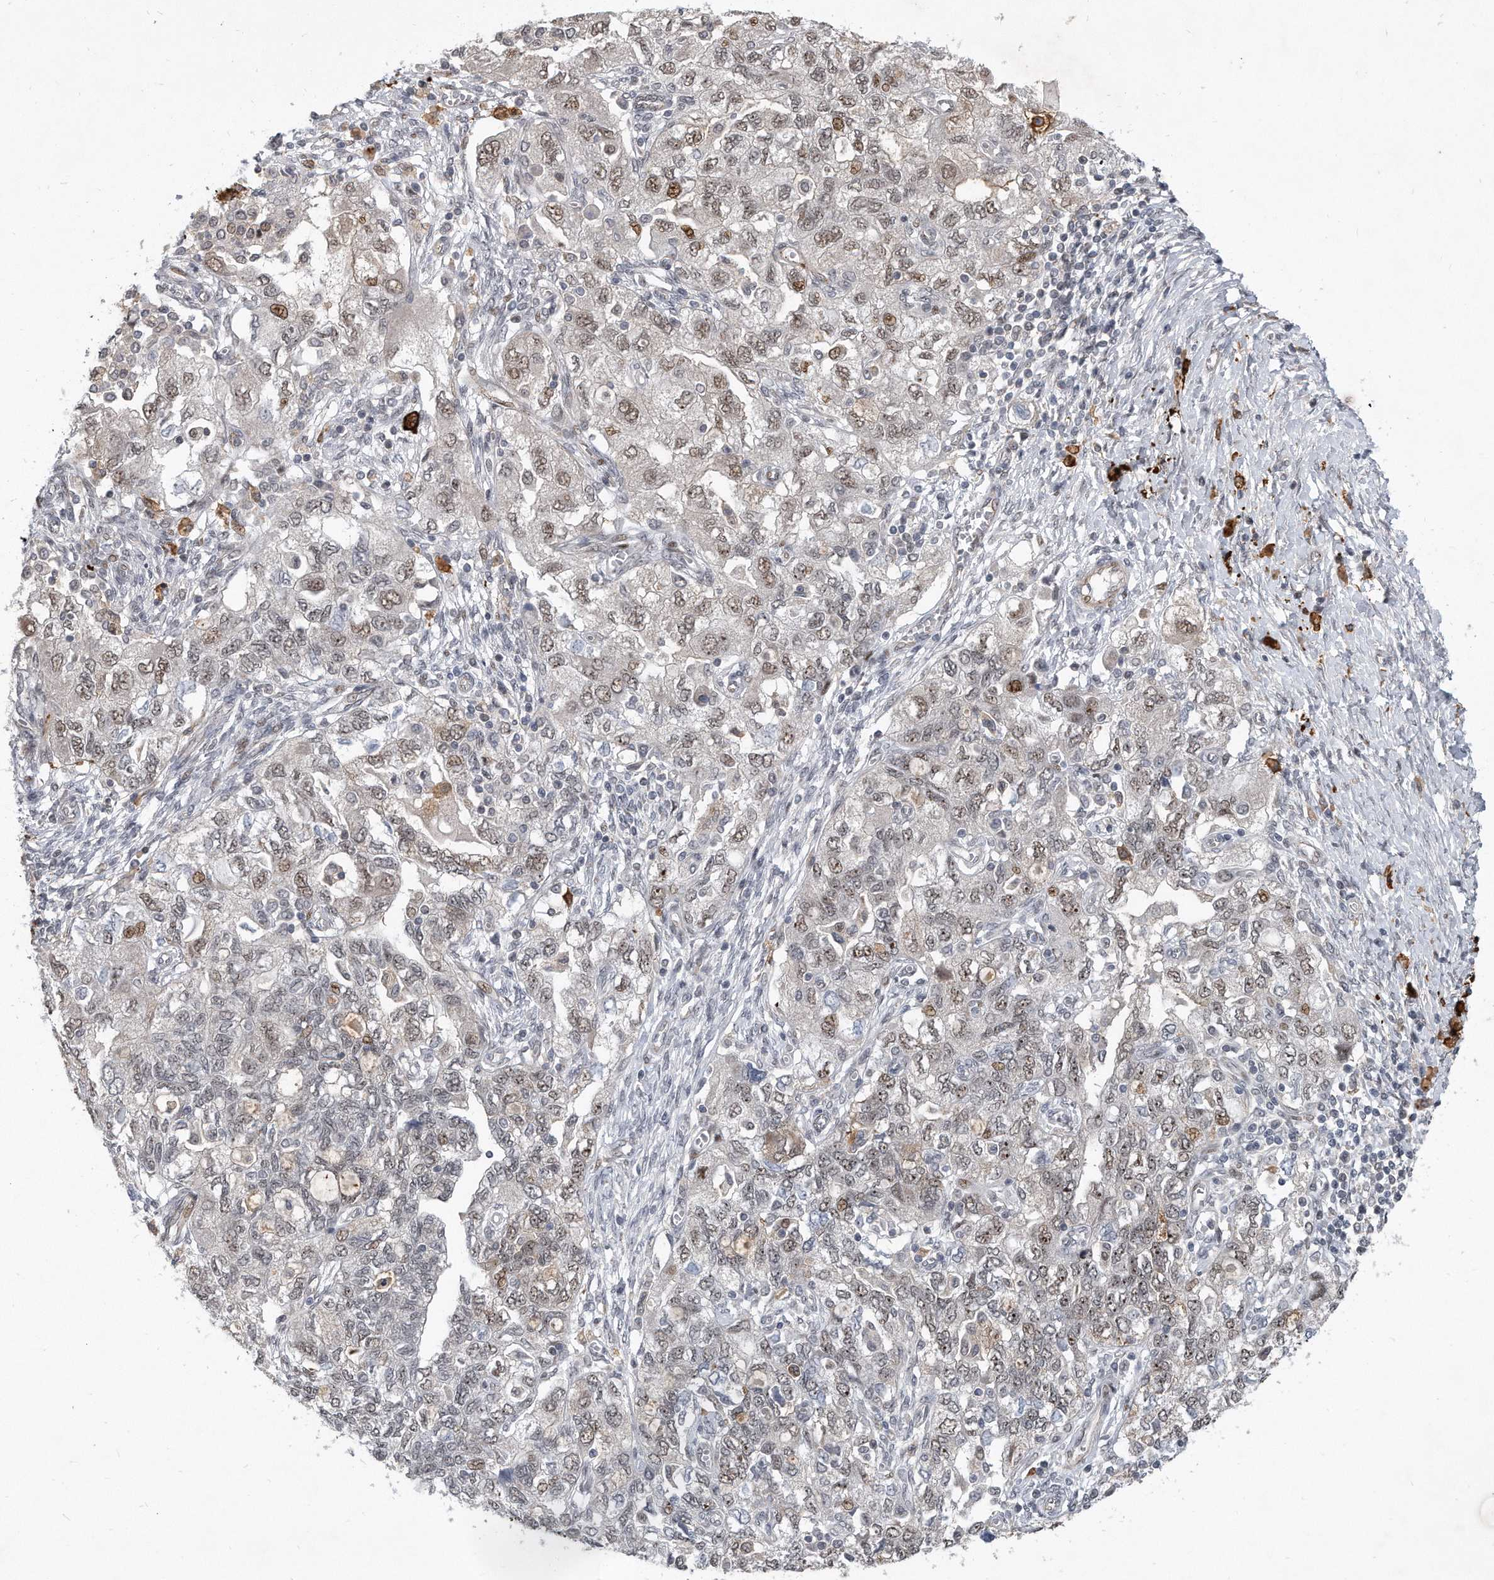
{"staining": {"intensity": "moderate", "quantity": "<25%", "location": "nuclear"}, "tissue": "ovarian cancer", "cell_type": "Tumor cells", "image_type": "cancer", "snomed": [{"axis": "morphology", "description": "Carcinoma, NOS"}, {"axis": "morphology", "description": "Cystadenocarcinoma, serous, NOS"}, {"axis": "topography", "description": "Ovary"}], "caption": "An IHC photomicrograph of neoplastic tissue is shown. Protein staining in brown shows moderate nuclear positivity in ovarian cancer within tumor cells.", "gene": "PGBD2", "patient": {"sex": "female", "age": 69}}